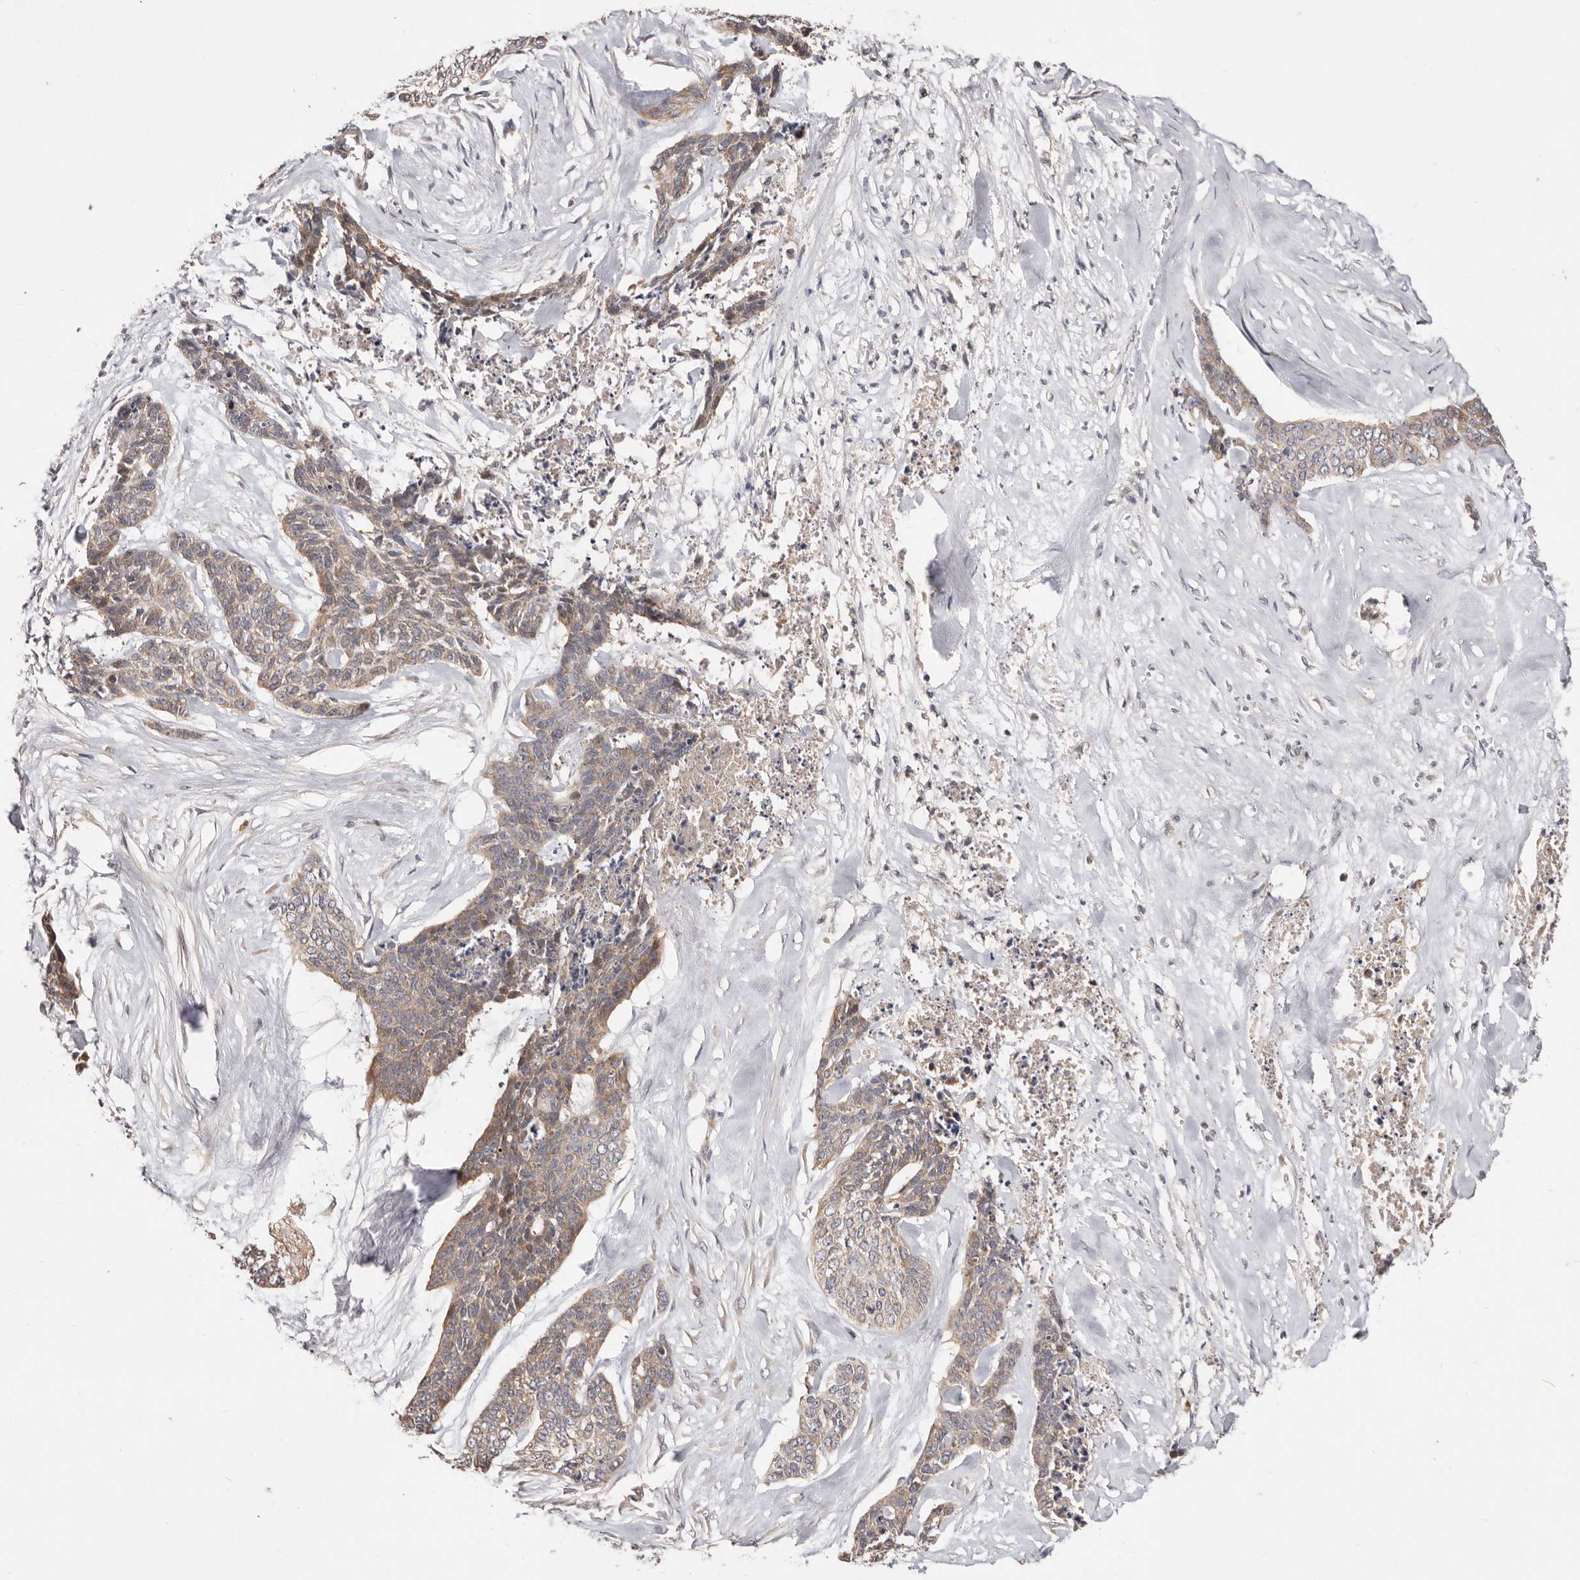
{"staining": {"intensity": "weak", "quantity": ">75%", "location": "cytoplasmic/membranous"}, "tissue": "skin cancer", "cell_type": "Tumor cells", "image_type": "cancer", "snomed": [{"axis": "morphology", "description": "Basal cell carcinoma"}, {"axis": "topography", "description": "Skin"}], "caption": "Human skin cancer (basal cell carcinoma) stained with a brown dye exhibits weak cytoplasmic/membranous positive staining in about >75% of tumor cells.", "gene": "DOP1A", "patient": {"sex": "female", "age": 64}}